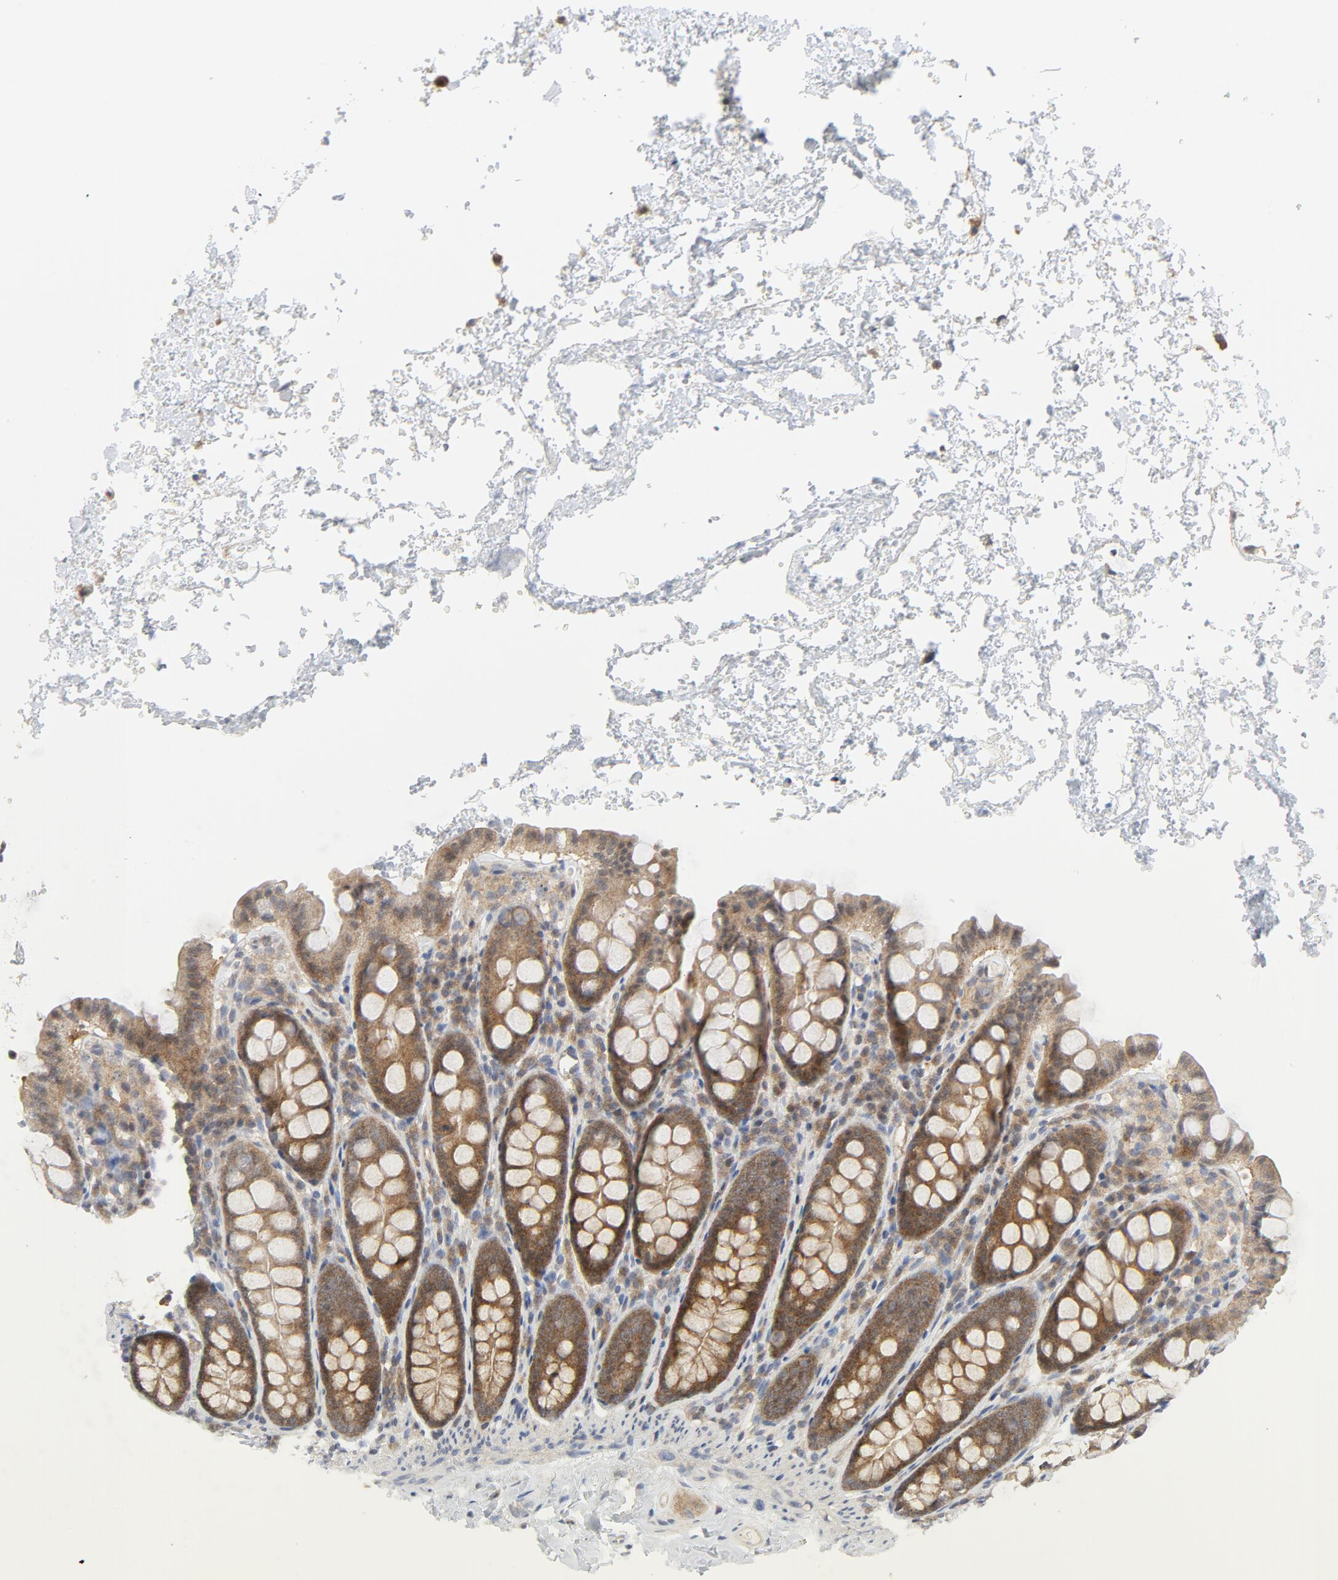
{"staining": {"intensity": "negative", "quantity": "none", "location": "none"}, "tissue": "colon", "cell_type": "Endothelial cells", "image_type": "normal", "snomed": [{"axis": "morphology", "description": "Normal tissue, NOS"}, {"axis": "topography", "description": "Colon"}], "caption": "Immunohistochemistry (IHC) micrograph of normal colon stained for a protein (brown), which shows no staining in endothelial cells. The staining is performed using DAB brown chromogen with nuclei counter-stained in using hematoxylin.", "gene": "MAP2K7", "patient": {"sex": "female", "age": 61}}